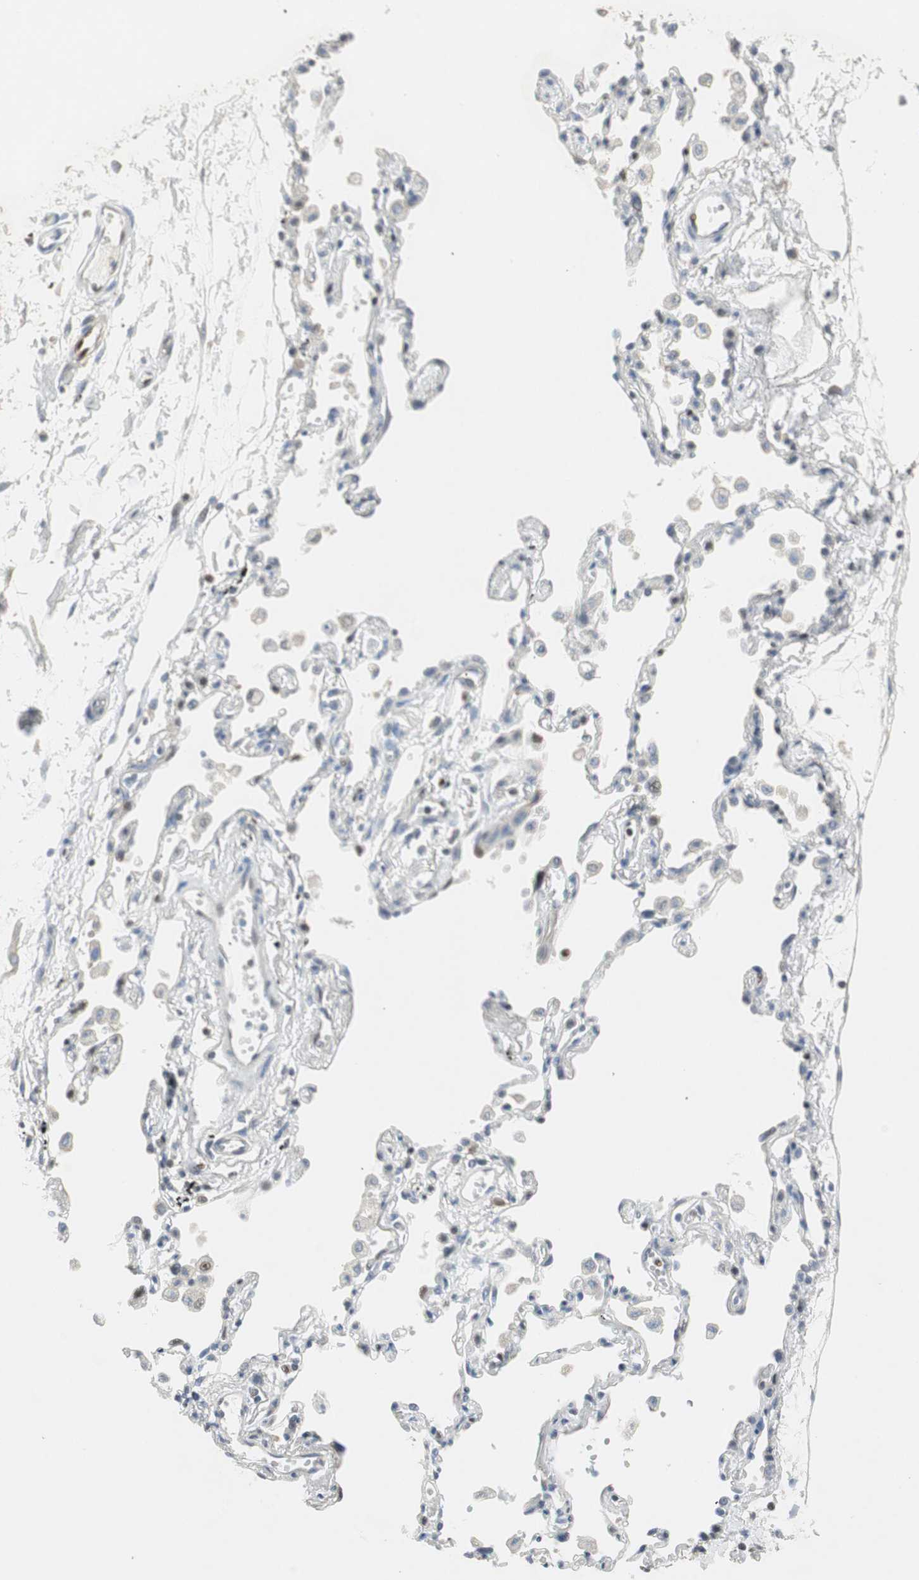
{"staining": {"intensity": "weak", "quantity": ">75%", "location": "nuclear"}, "tissue": "adipose tissue", "cell_type": "Adipocytes", "image_type": "normal", "snomed": [{"axis": "morphology", "description": "Normal tissue, NOS"}, {"axis": "morphology", "description": "Adenocarcinoma, NOS"}, {"axis": "topography", "description": "Cartilage tissue"}, {"axis": "topography", "description": "Bronchus"}, {"axis": "topography", "description": "Lung"}], "caption": "Immunohistochemistry (IHC) photomicrograph of unremarkable human adipose tissue stained for a protein (brown), which exhibits low levels of weak nuclear staining in approximately >75% of adipocytes.", "gene": "MSX2", "patient": {"sex": "female", "age": 67}}